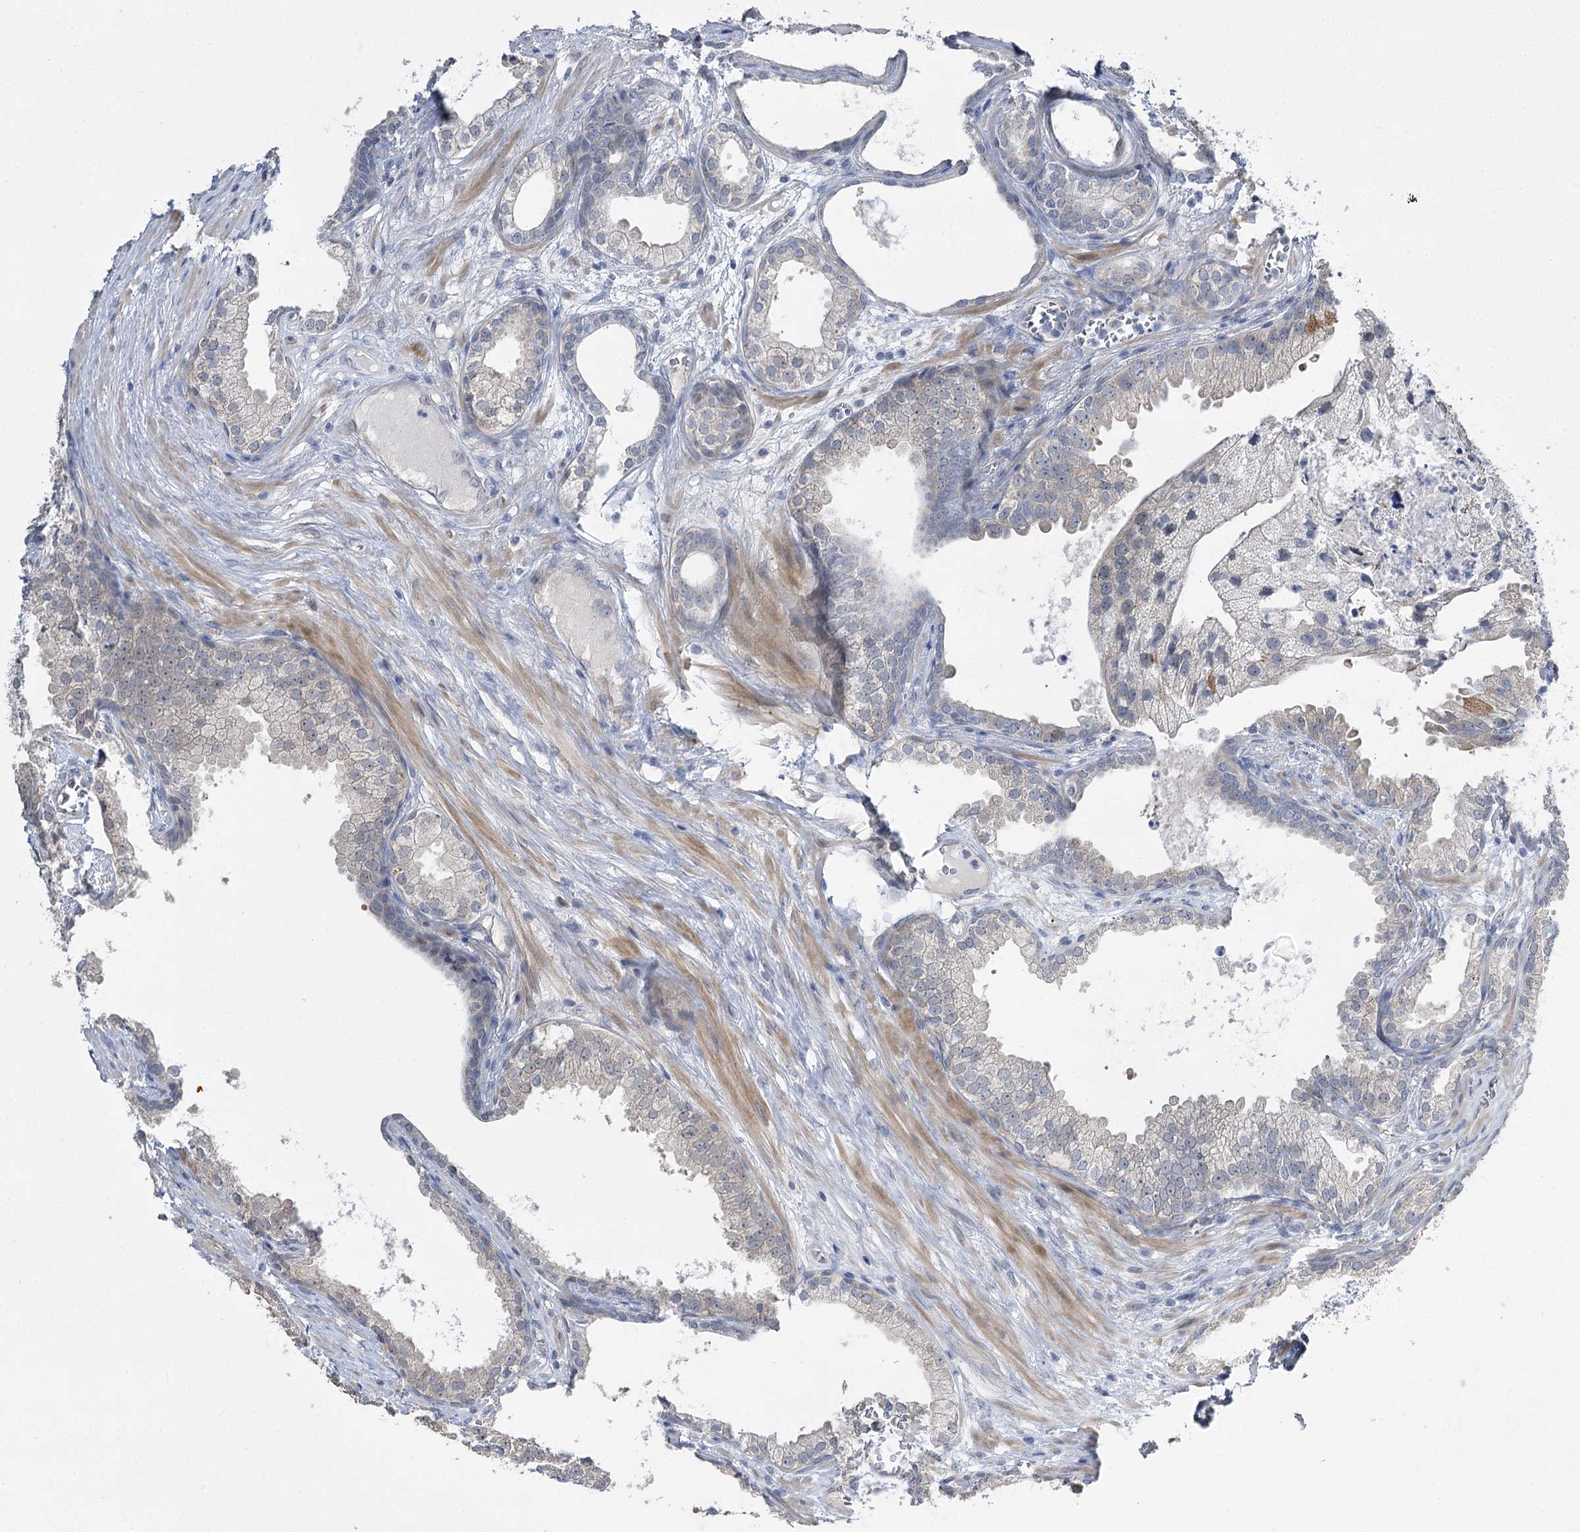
{"staining": {"intensity": "moderate", "quantity": "<25%", "location": "cytoplasmic/membranous"}, "tissue": "prostate cancer", "cell_type": "Tumor cells", "image_type": "cancer", "snomed": [{"axis": "morphology", "description": "Adenocarcinoma, High grade"}, {"axis": "topography", "description": "Prostate"}], "caption": "High-power microscopy captured an immunohistochemistry (IHC) photomicrograph of prostate adenocarcinoma (high-grade), revealing moderate cytoplasmic/membranous staining in about <25% of tumor cells.", "gene": "PHYHIPL", "patient": {"sex": "male", "age": 69}}